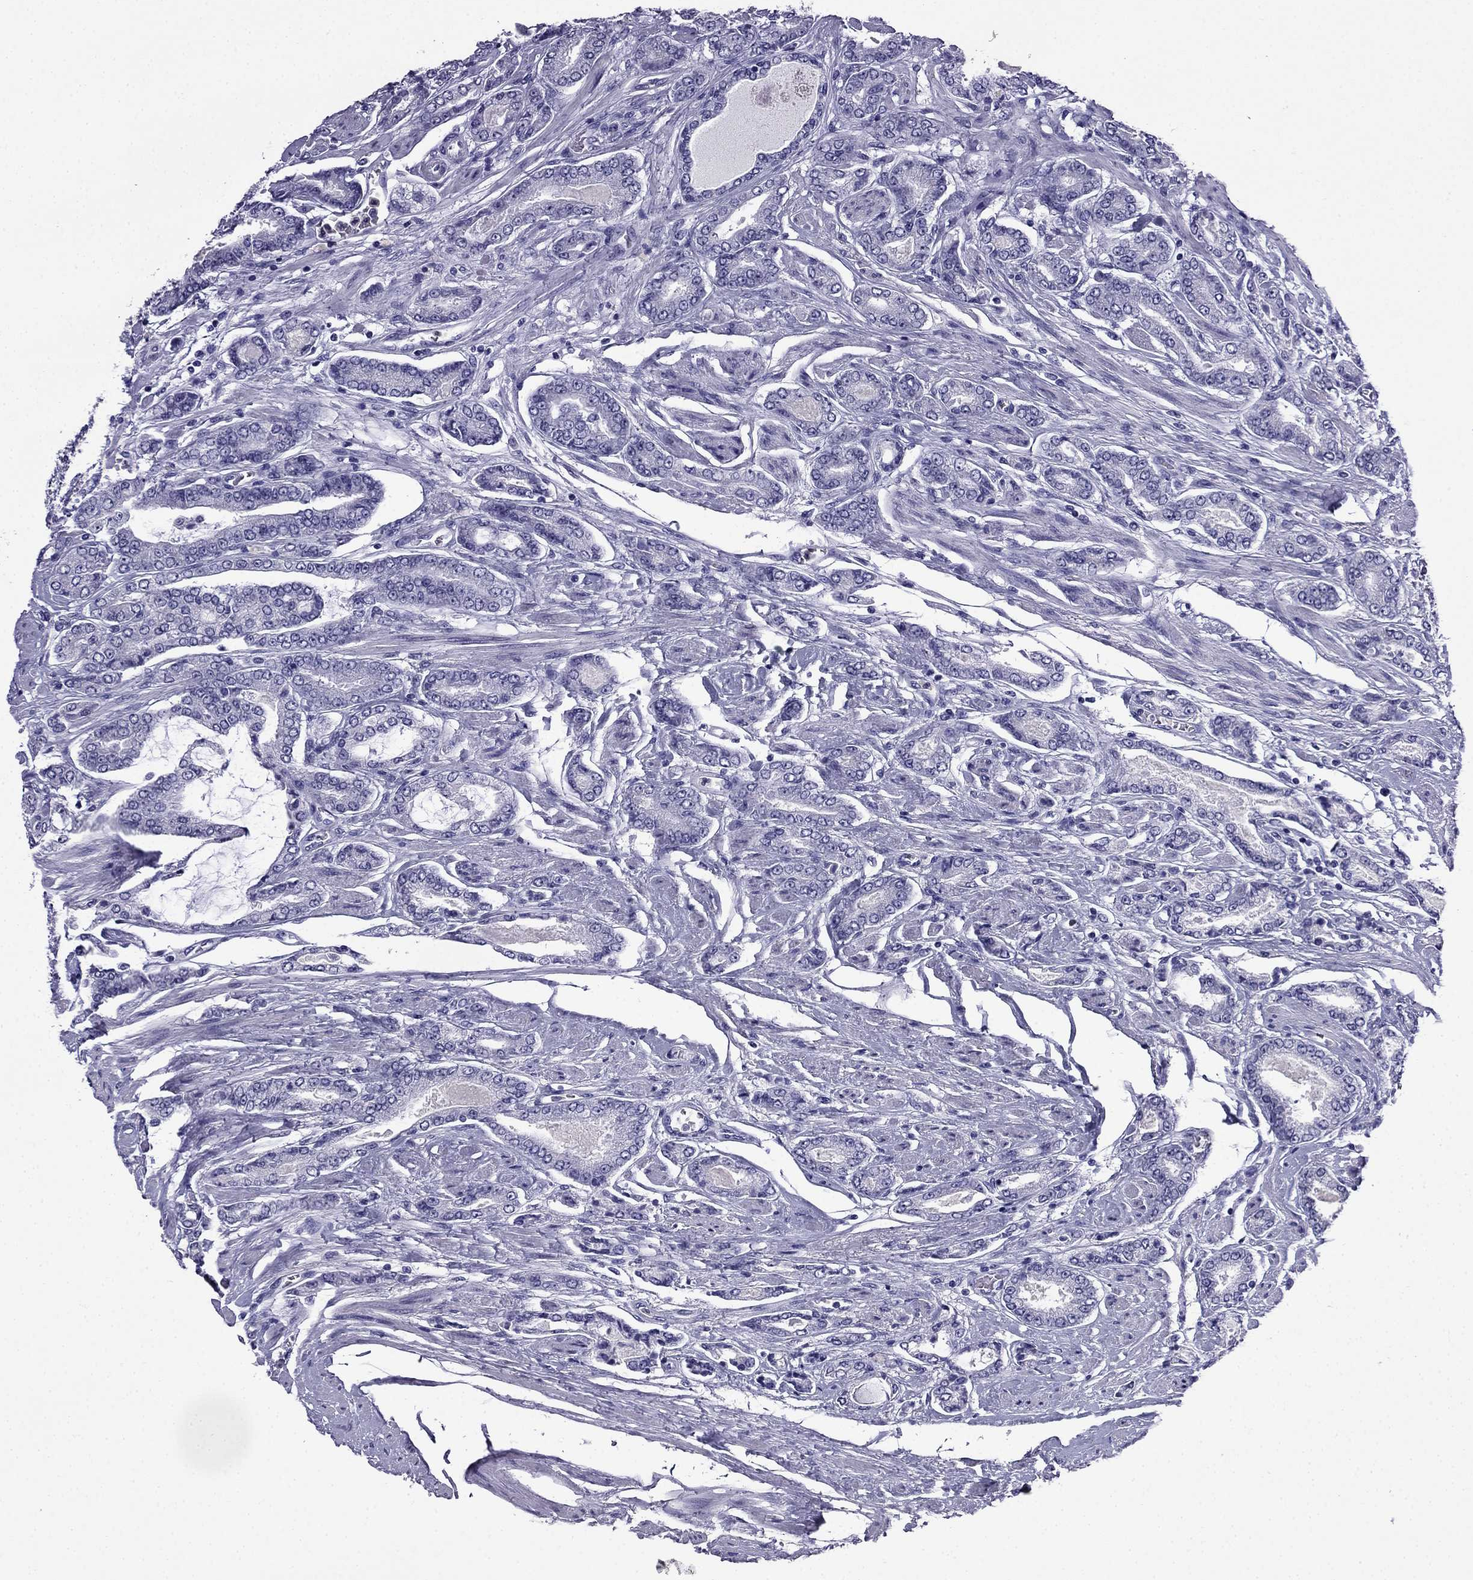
{"staining": {"intensity": "negative", "quantity": "none", "location": "none"}, "tissue": "prostate cancer", "cell_type": "Tumor cells", "image_type": "cancer", "snomed": [{"axis": "morphology", "description": "Adenocarcinoma, NOS"}, {"axis": "topography", "description": "Prostate"}], "caption": "This is an immunohistochemistry (IHC) histopathology image of human prostate cancer (adenocarcinoma). There is no positivity in tumor cells.", "gene": "CDHR4", "patient": {"sex": "male", "age": 64}}